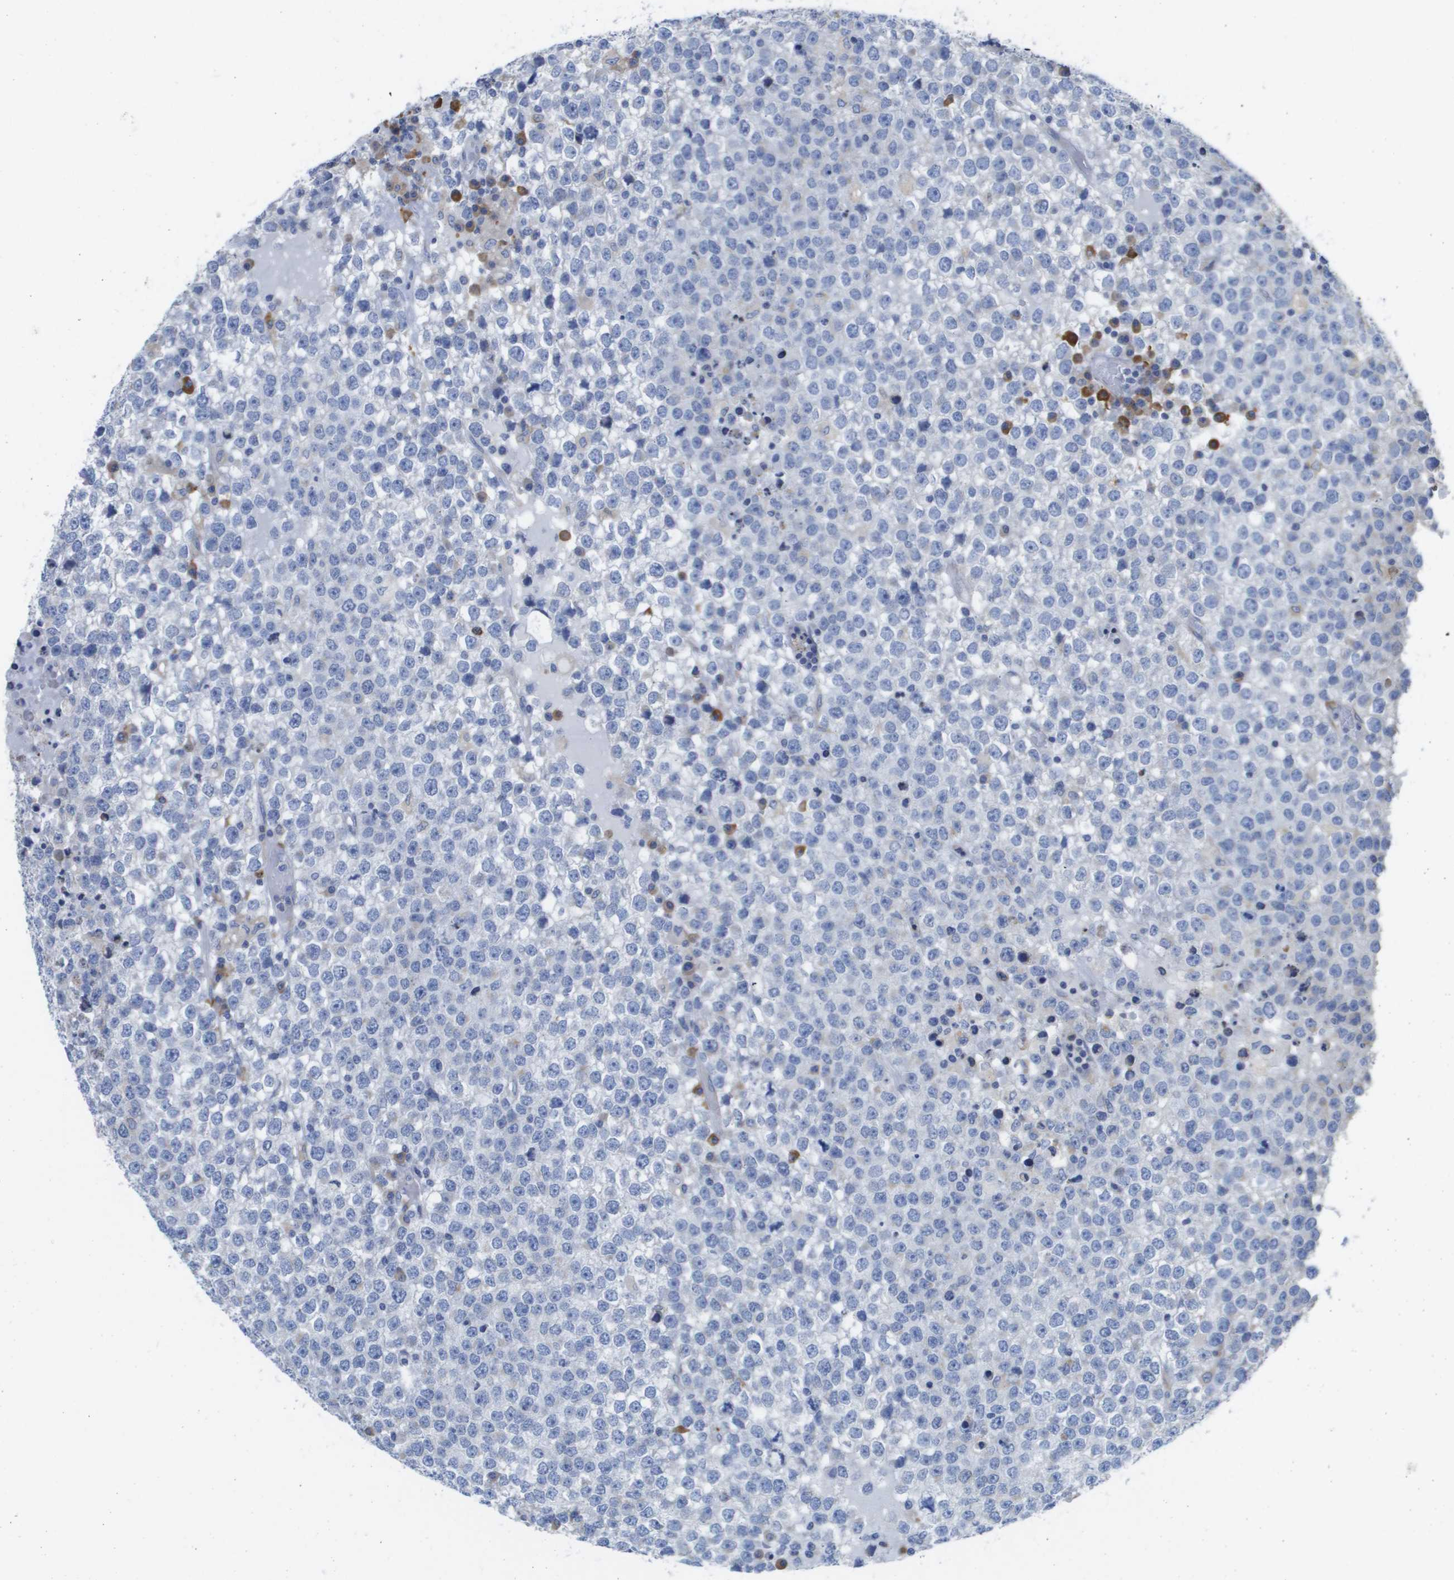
{"staining": {"intensity": "negative", "quantity": "none", "location": "none"}, "tissue": "testis cancer", "cell_type": "Tumor cells", "image_type": "cancer", "snomed": [{"axis": "morphology", "description": "Seminoma, NOS"}, {"axis": "topography", "description": "Testis"}], "caption": "An immunohistochemistry photomicrograph of testis cancer is shown. There is no staining in tumor cells of testis cancer.", "gene": "SDR42E1", "patient": {"sex": "male", "age": 65}}